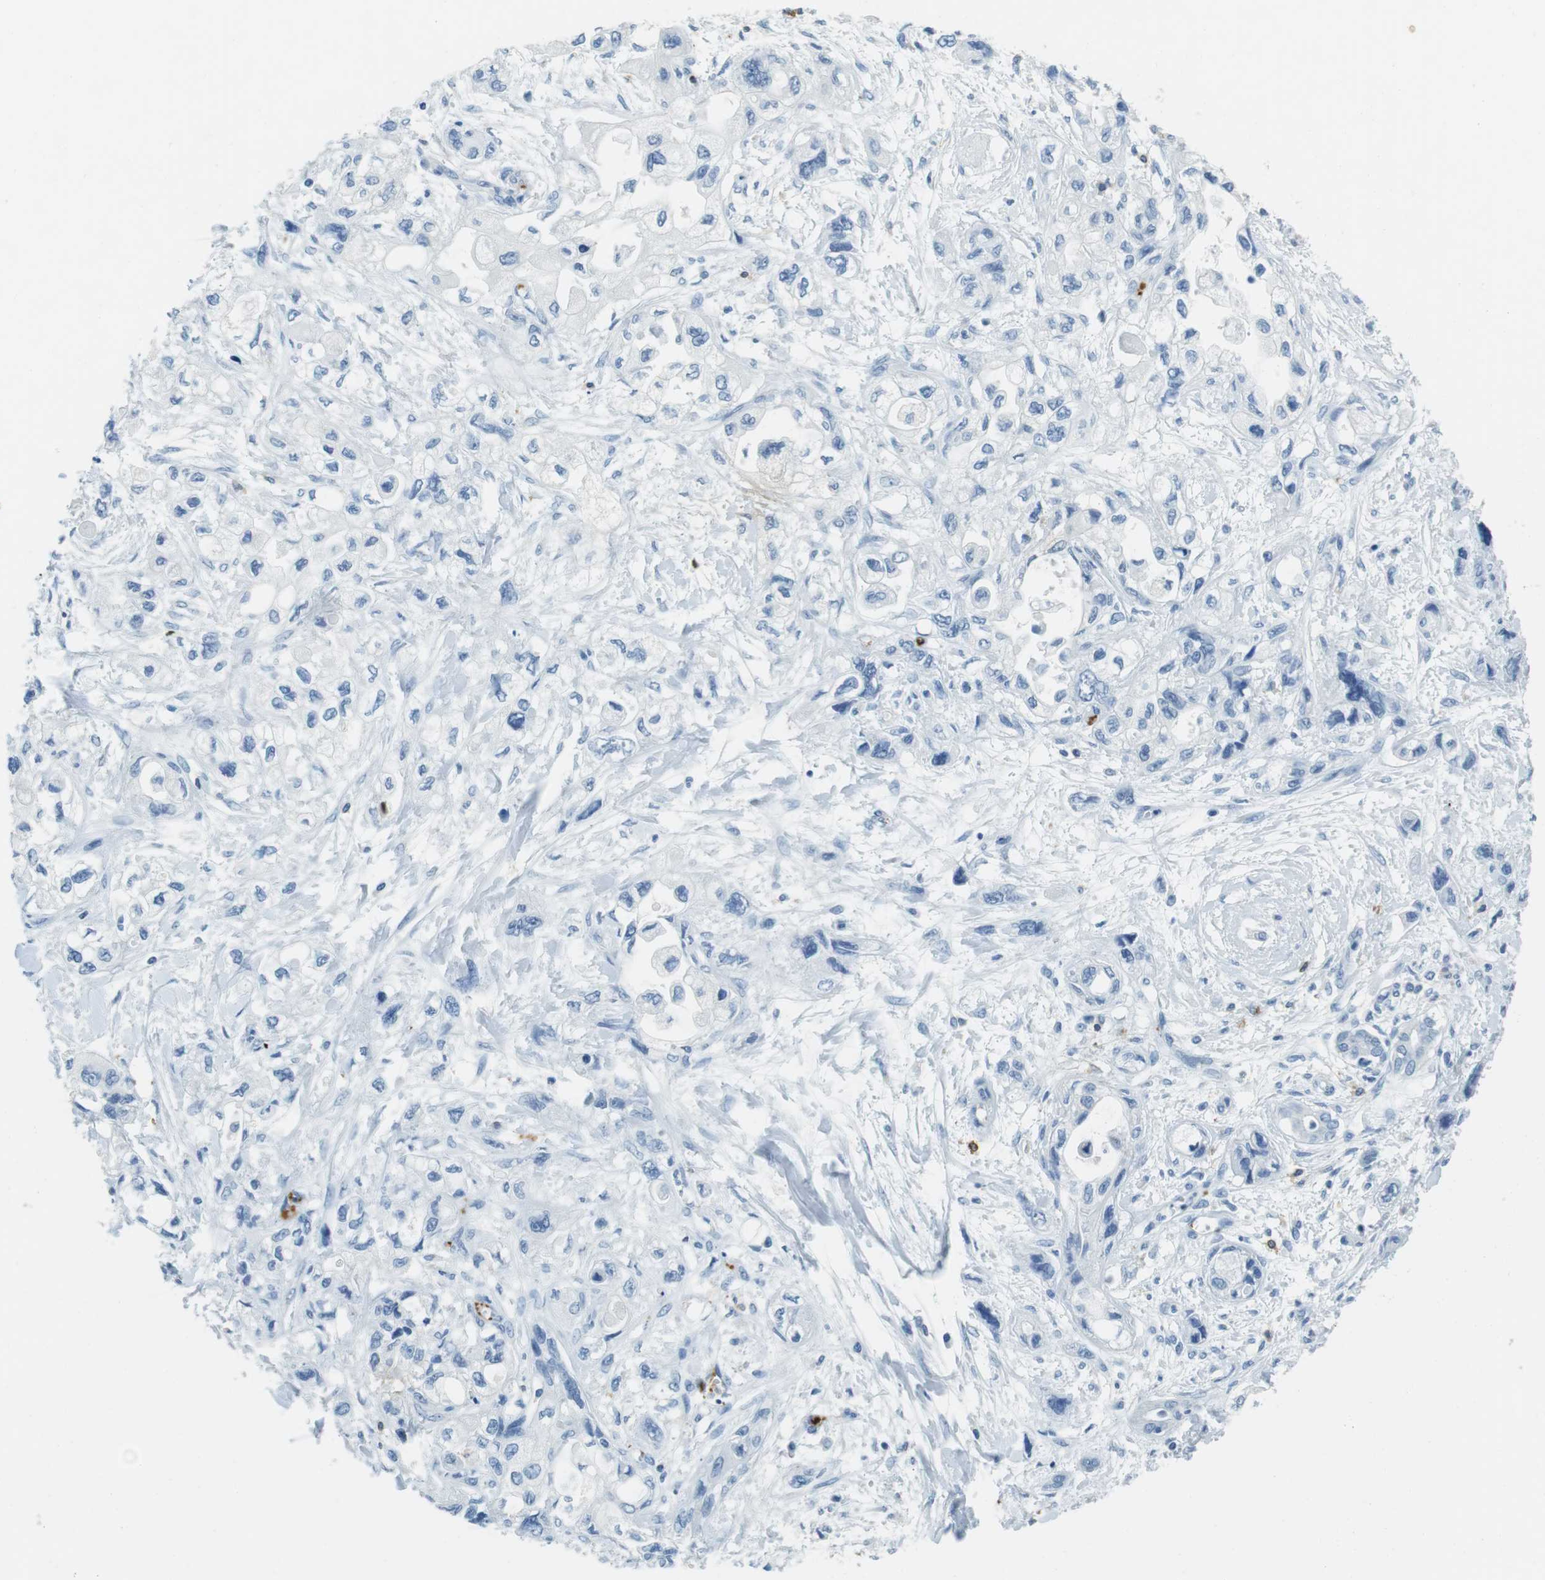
{"staining": {"intensity": "negative", "quantity": "none", "location": "none"}, "tissue": "pancreatic cancer", "cell_type": "Tumor cells", "image_type": "cancer", "snomed": [{"axis": "morphology", "description": "Adenocarcinoma, NOS"}, {"axis": "topography", "description": "Pancreas"}], "caption": "DAB immunohistochemical staining of pancreatic cancer reveals no significant positivity in tumor cells.", "gene": "LAT", "patient": {"sex": "male", "age": 56}}